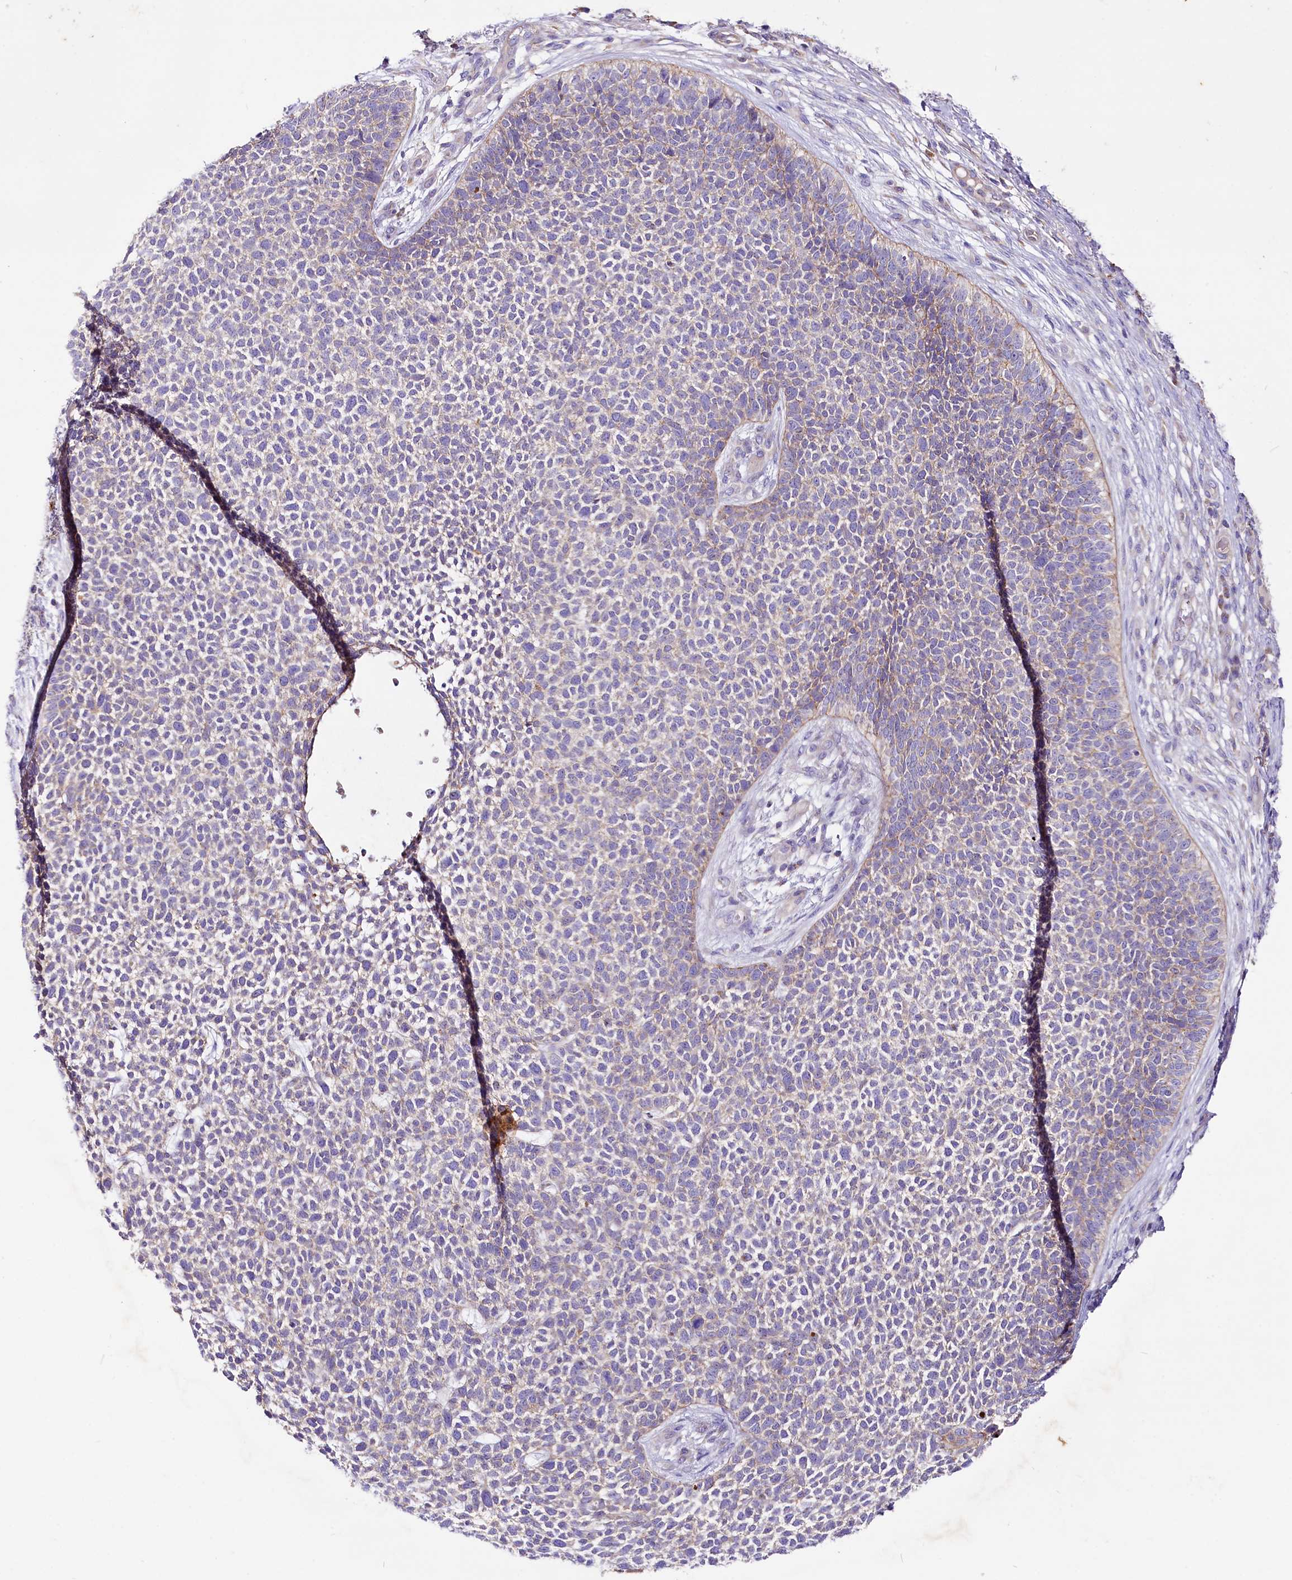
{"staining": {"intensity": "moderate", "quantity": "<25%", "location": "cytoplasmic/membranous"}, "tissue": "skin cancer", "cell_type": "Tumor cells", "image_type": "cancer", "snomed": [{"axis": "morphology", "description": "Basal cell carcinoma"}, {"axis": "topography", "description": "Skin"}], "caption": "A histopathology image showing moderate cytoplasmic/membranous positivity in about <25% of tumor cells in skin cancer, as visualized by brown immunohistochemical staining.", "gene": "SACM1L", "patient": {"sex": "female", "age": 84}}